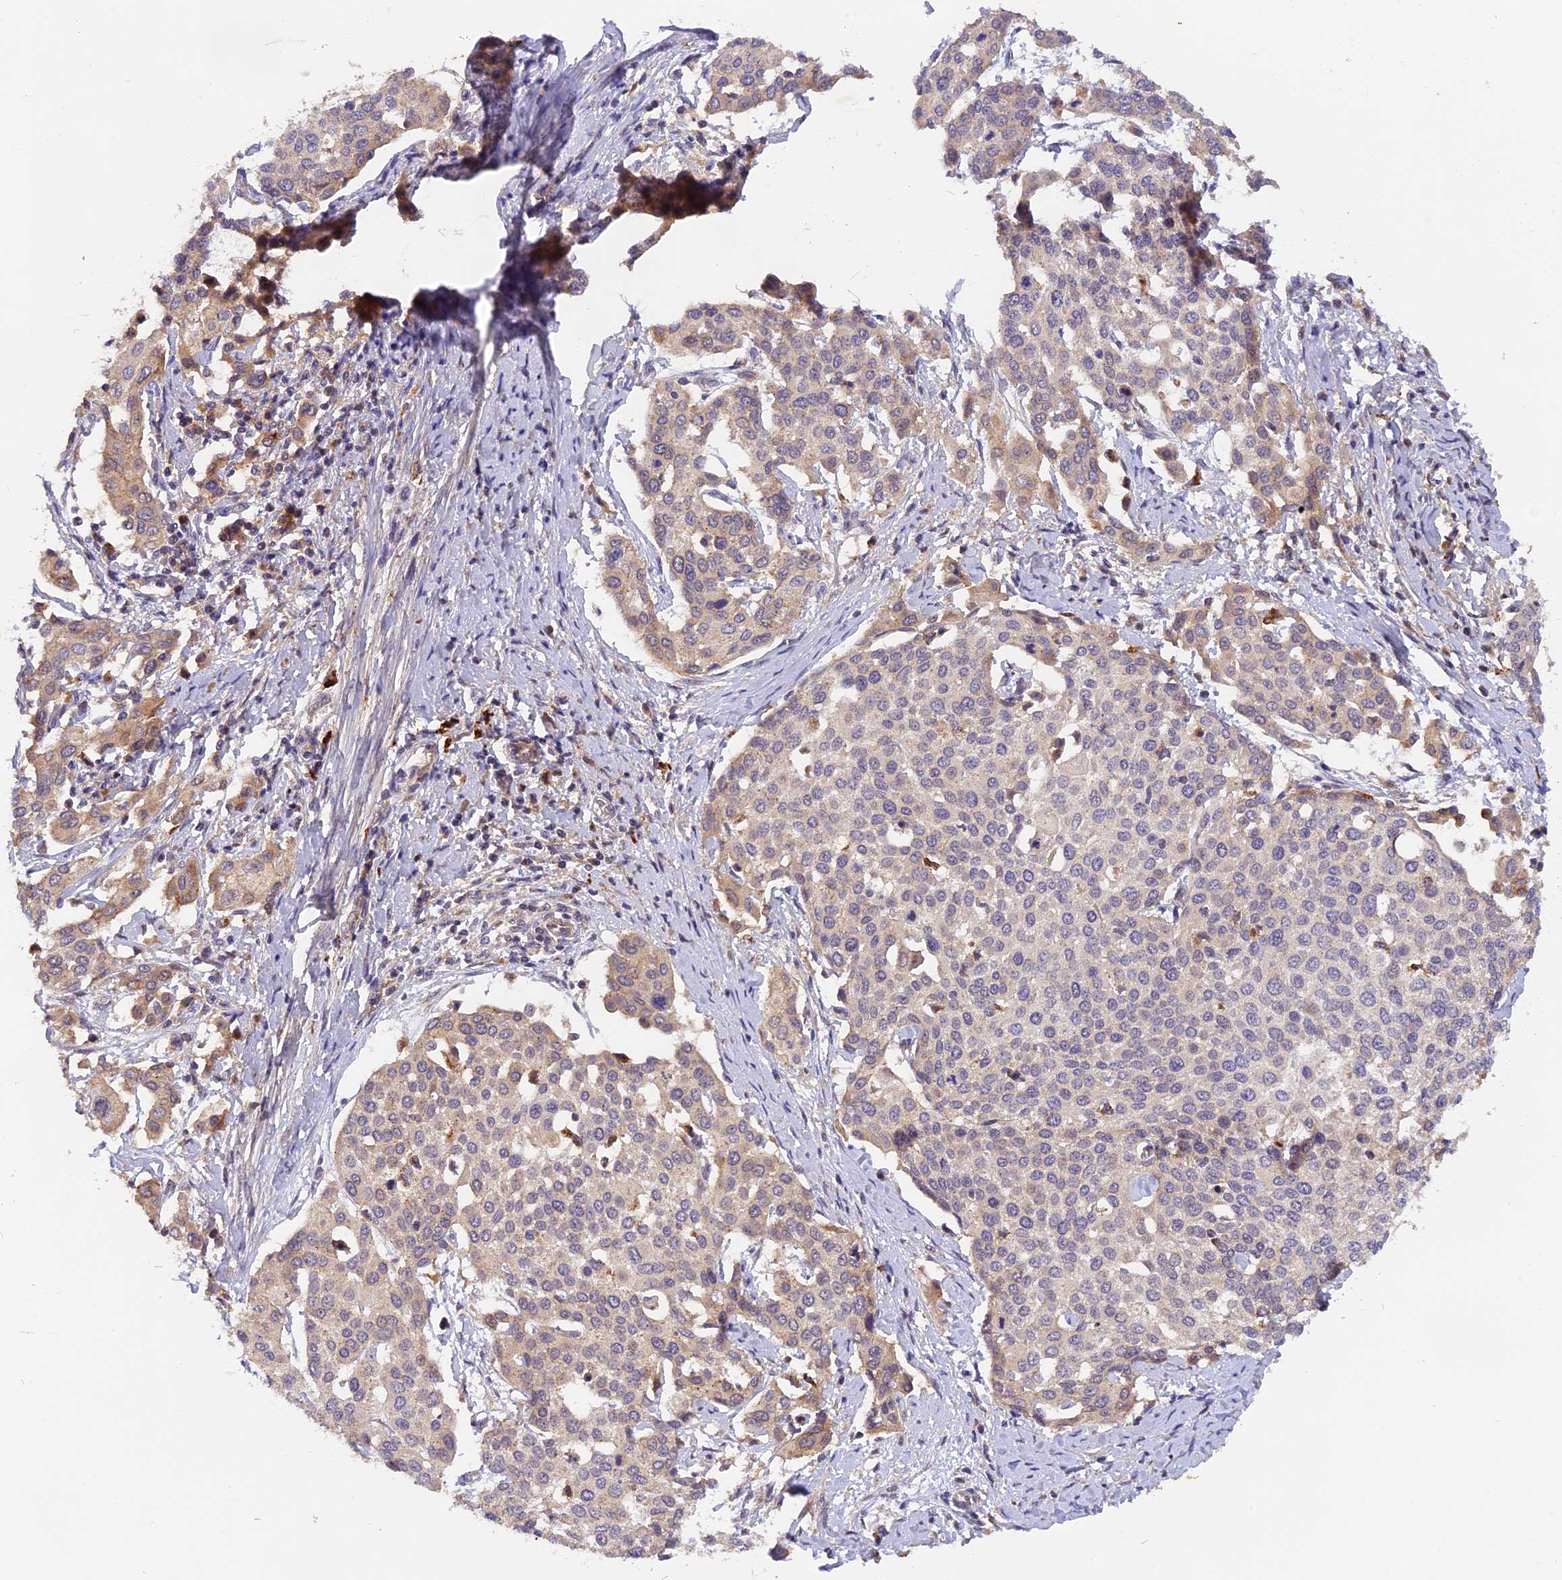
{"staining": {"intensity": "weak", "quantity": "25%-75%", "location": "cytoplasmic/membranous"}, "tissue": "cervical cancer", "cell_type": "Tumor cells", "image_type": "cancer", "snomed": [{"axis": "morphology", "description": "Squamous cell carcinoma, NOS"}, {"axis": "topography", "description": "Cervix"}], "caption": "Approximately 25%-75% of tumor cells in squamous cell carcinoma (cervical) show weak cytoplasmic/membranous protein positivity as visualized by brown immunohistochemical staining.", "gene": "COPE", "patient": {"sex": "female", "age": 44}}